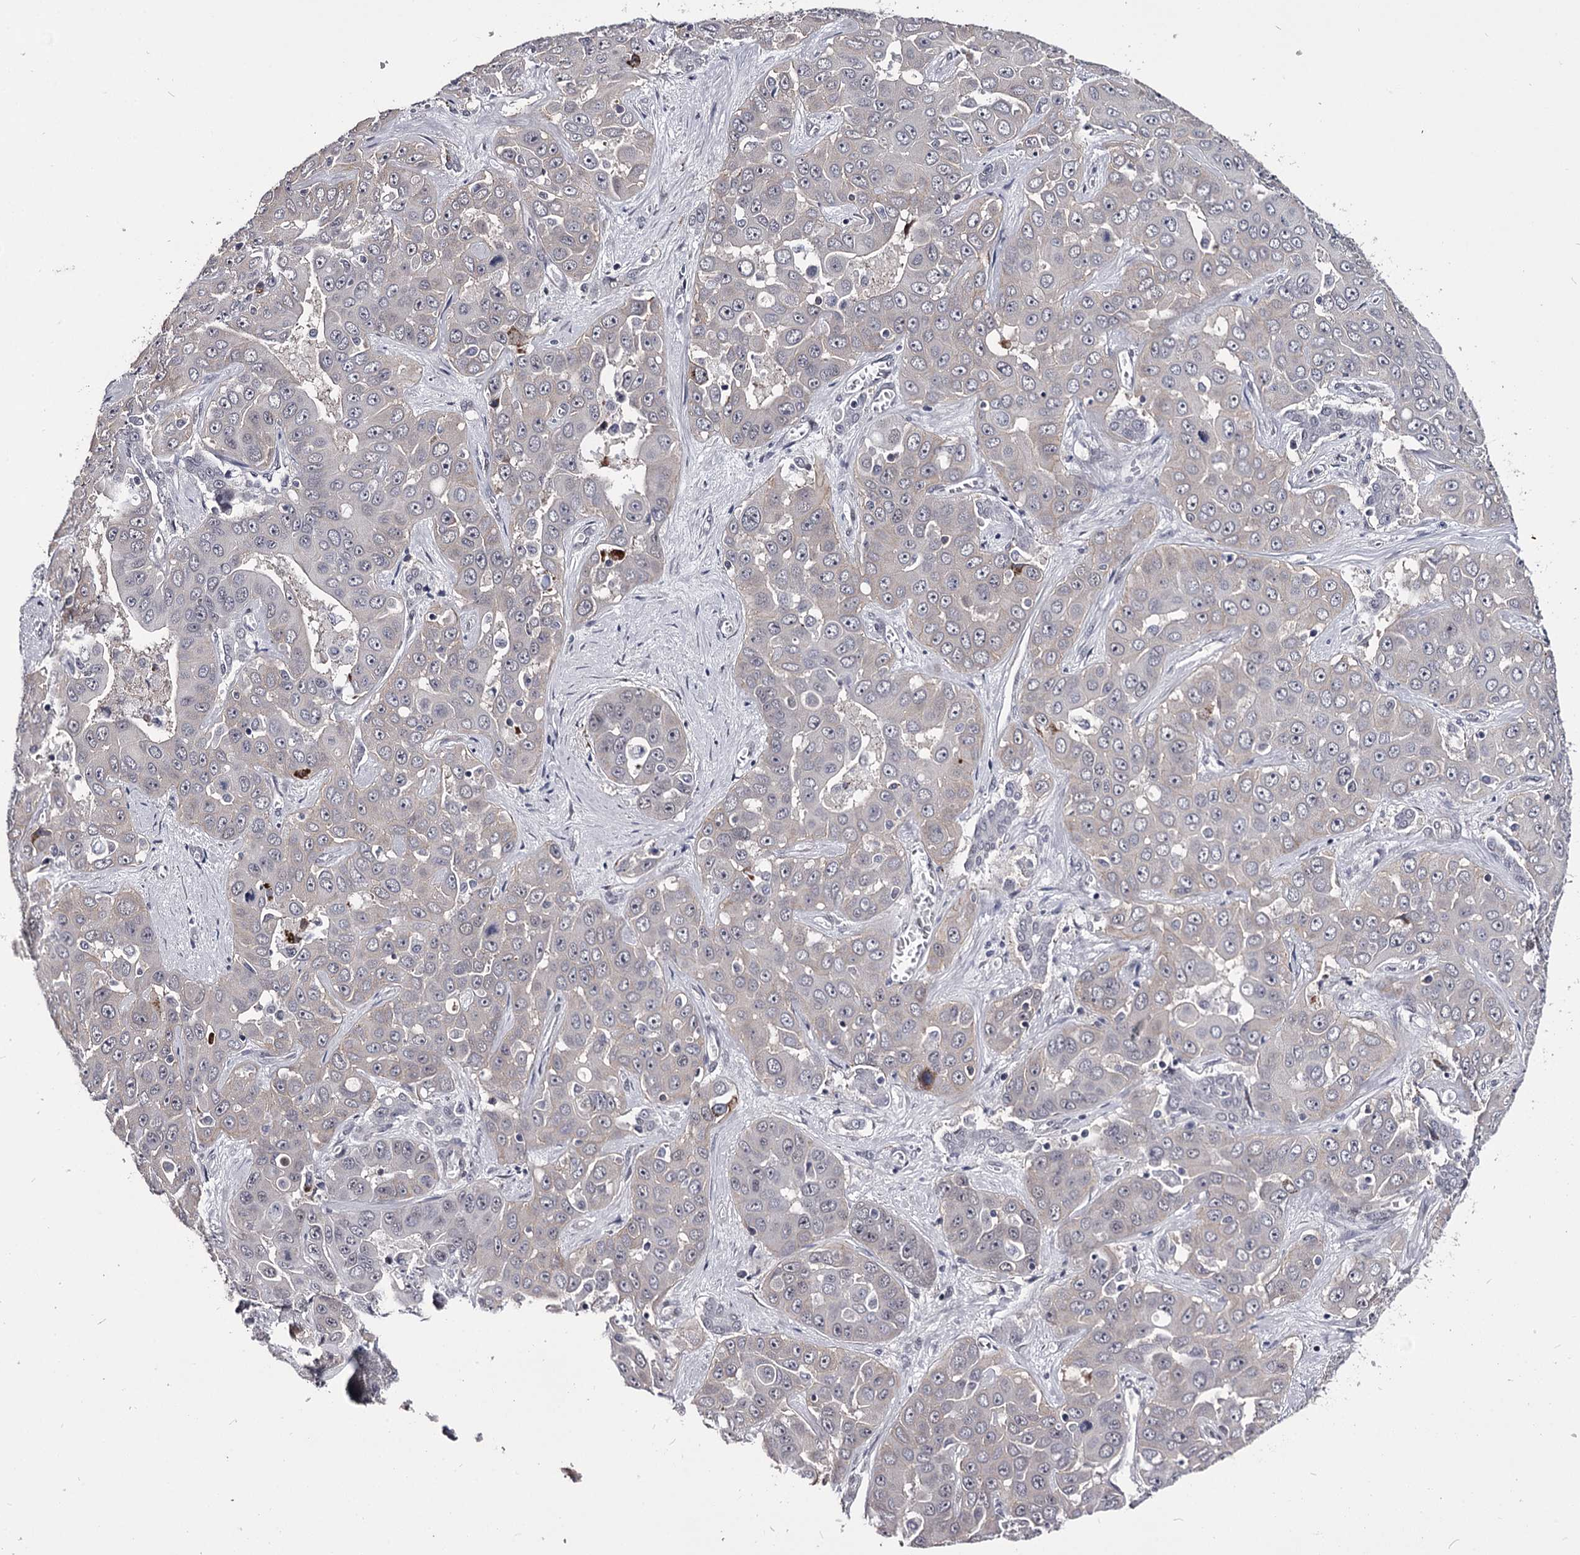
{"staining": {"intensity": "negative", "quantity": "none", "location": "none"}, "tissue": "liver cancer", "cell_type": "Tumor cells", "image_type": "cancer", "snomed": [{"axis": "morphology", "description": "Cholangiocarcinoma"}, {"axis": "topography", "description": "Liver"}], "caption": "Immunohistochemistry (IHC) of human liver cancer displays no expression in tumor cells.", "gene": "OVOL2", "patient": {"sex": "female", "age": 52}}